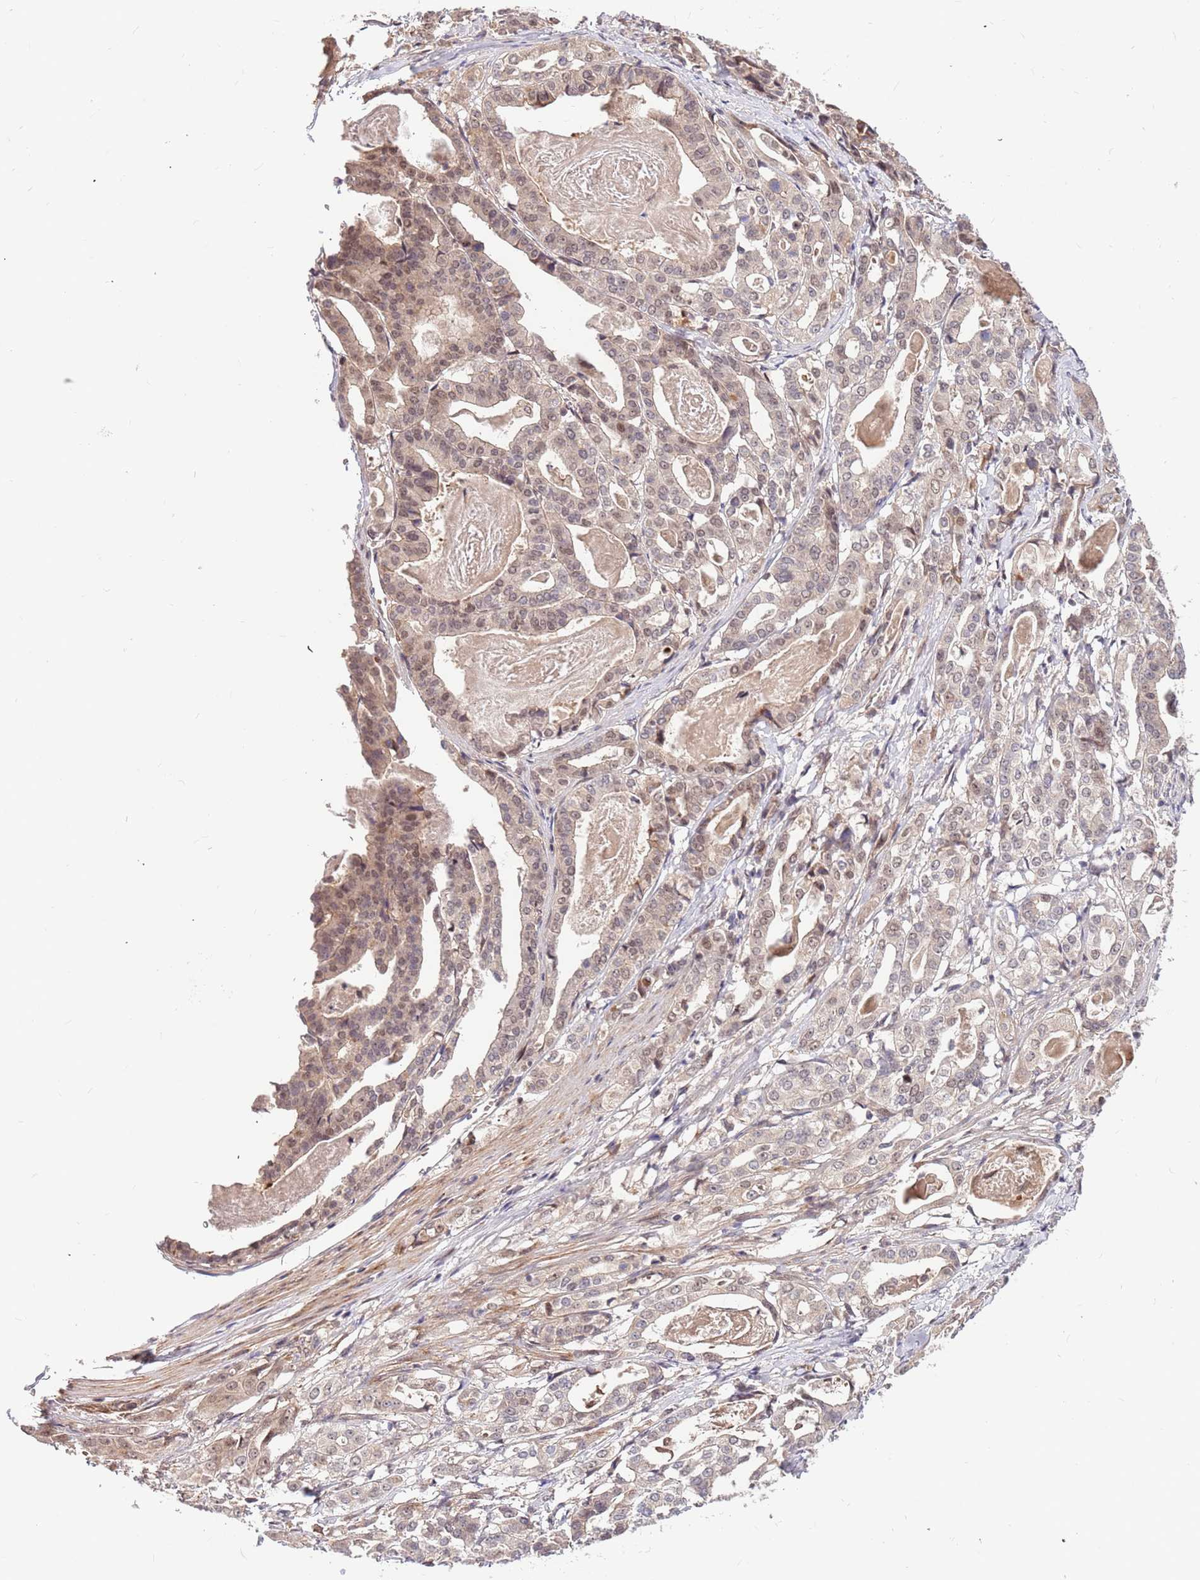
{"staining": {"intensity": "weak", "quantity": "<25%", "location": "nuclear"}, "tissue": "stomach cancer", "cell_type": "Tumor cells", "image_type": "cancer", "snomed": [{"axis": "morphology", "description": "Adenocarcinoma, NOS"}, {"axis": "topography", "description": "Stomach"}], "caption": "The photomicrograph displays no staining of tumor cells in stomach cancer (adenocarcinoma). (DAB immunohistochemistry visualized using brightfield microscopy, high magnification).", "gene": "HAUS3", "patient": {"sex": "male", "age": 48}}